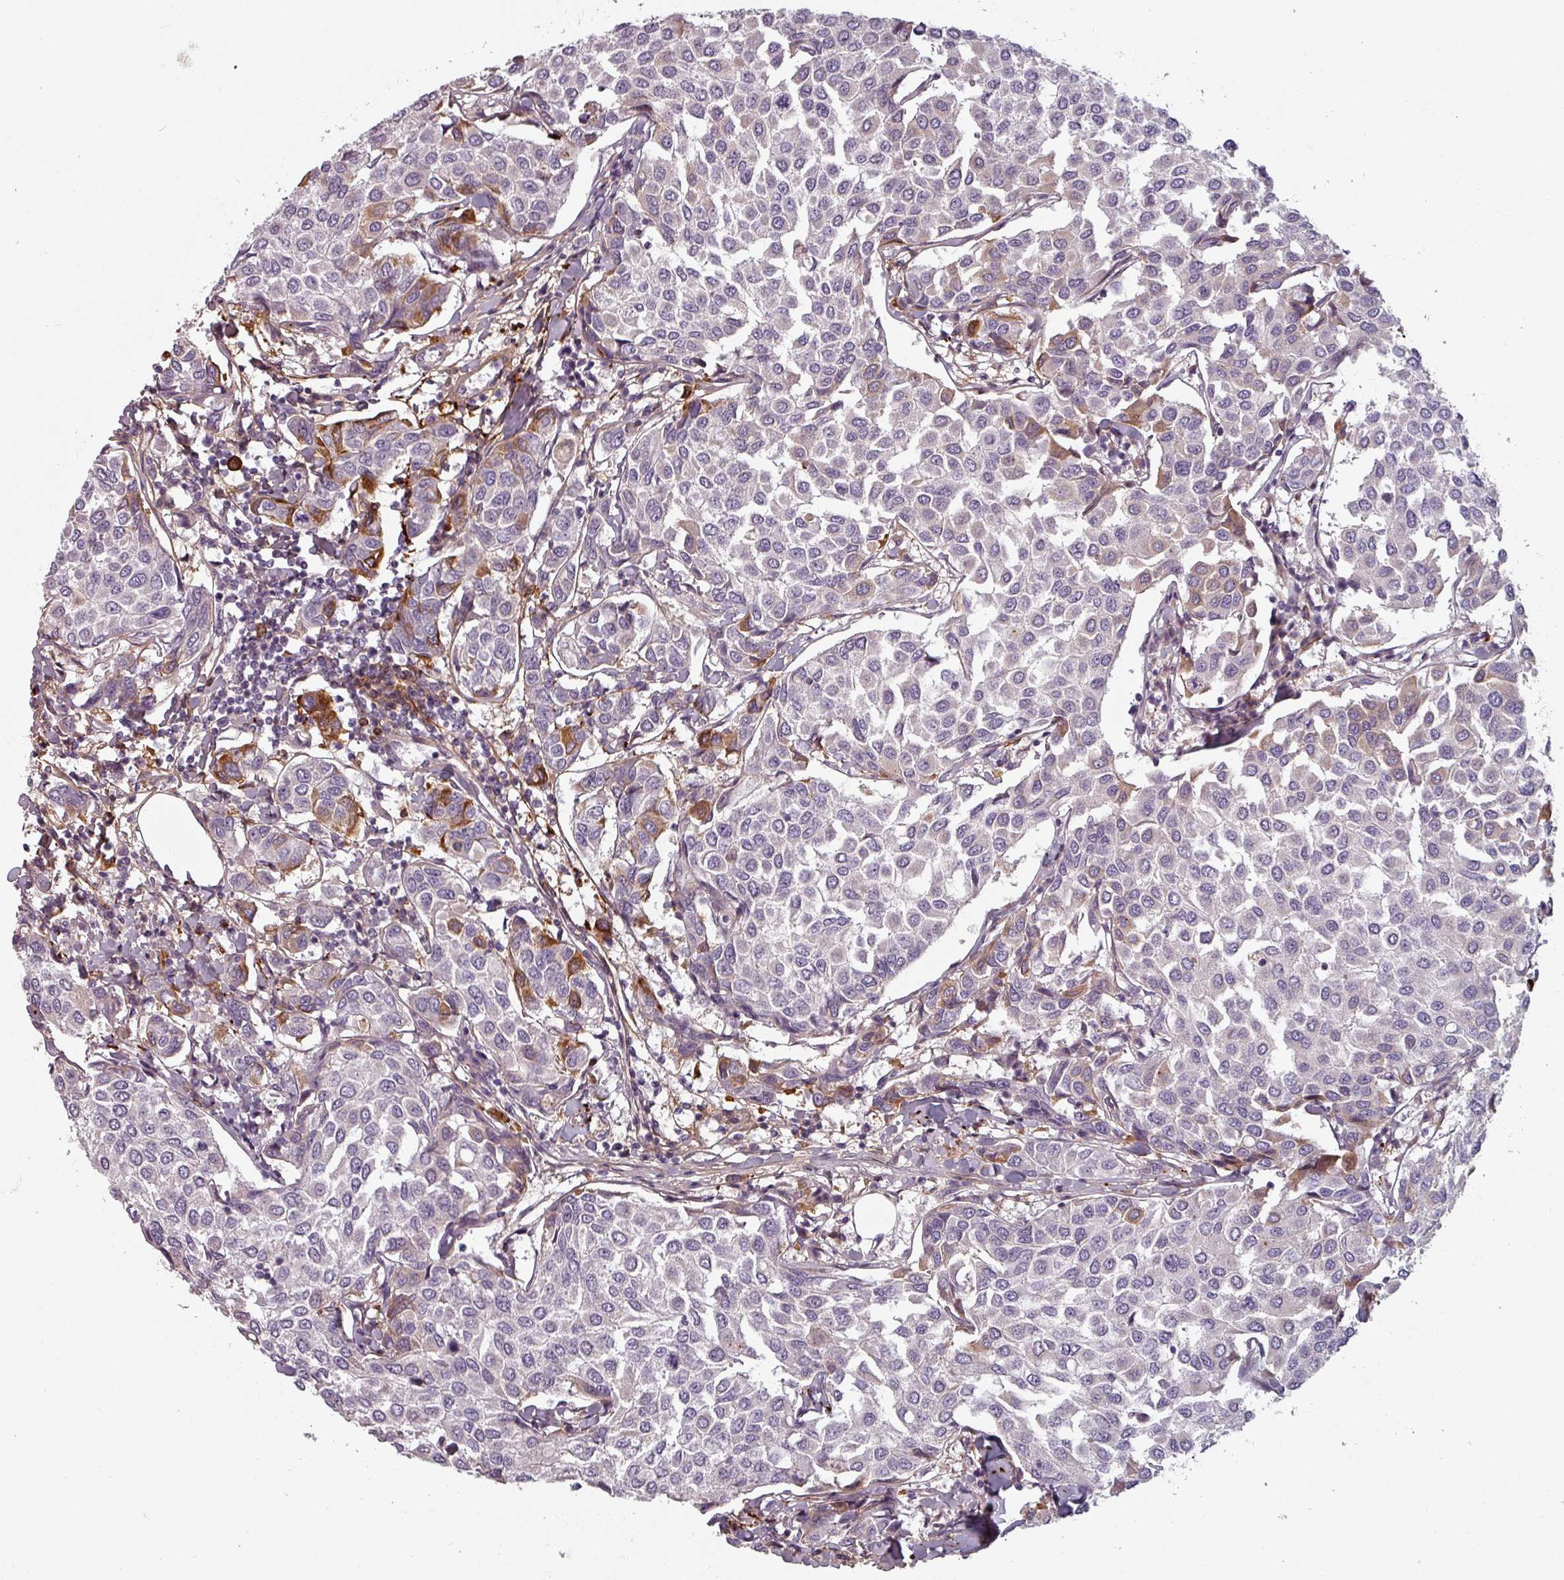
{"staining": {"intensity": "negative", "quantity": "none", "location": "none"}, "tissue": "breast cancer", "cell_type": "Tumor cells", "image_type": "cancer", "snomed": [{"axis": "morphology", "description": "Duct carcinoma"}, {"axis": "topography", "description": "Breast"}], "caption": "Immunohistochemical staining of infiltrating ductal carcinoma (breast) reveals no significant staining in tumor cells. The staining was performed using DAB to visualize the protein expression in brown, while the nuclei were stained in blue with hematoxylin (Magnification: 20x).", "gene": "CYB5RL", "patient": {"sex": "female", "age": 55}}